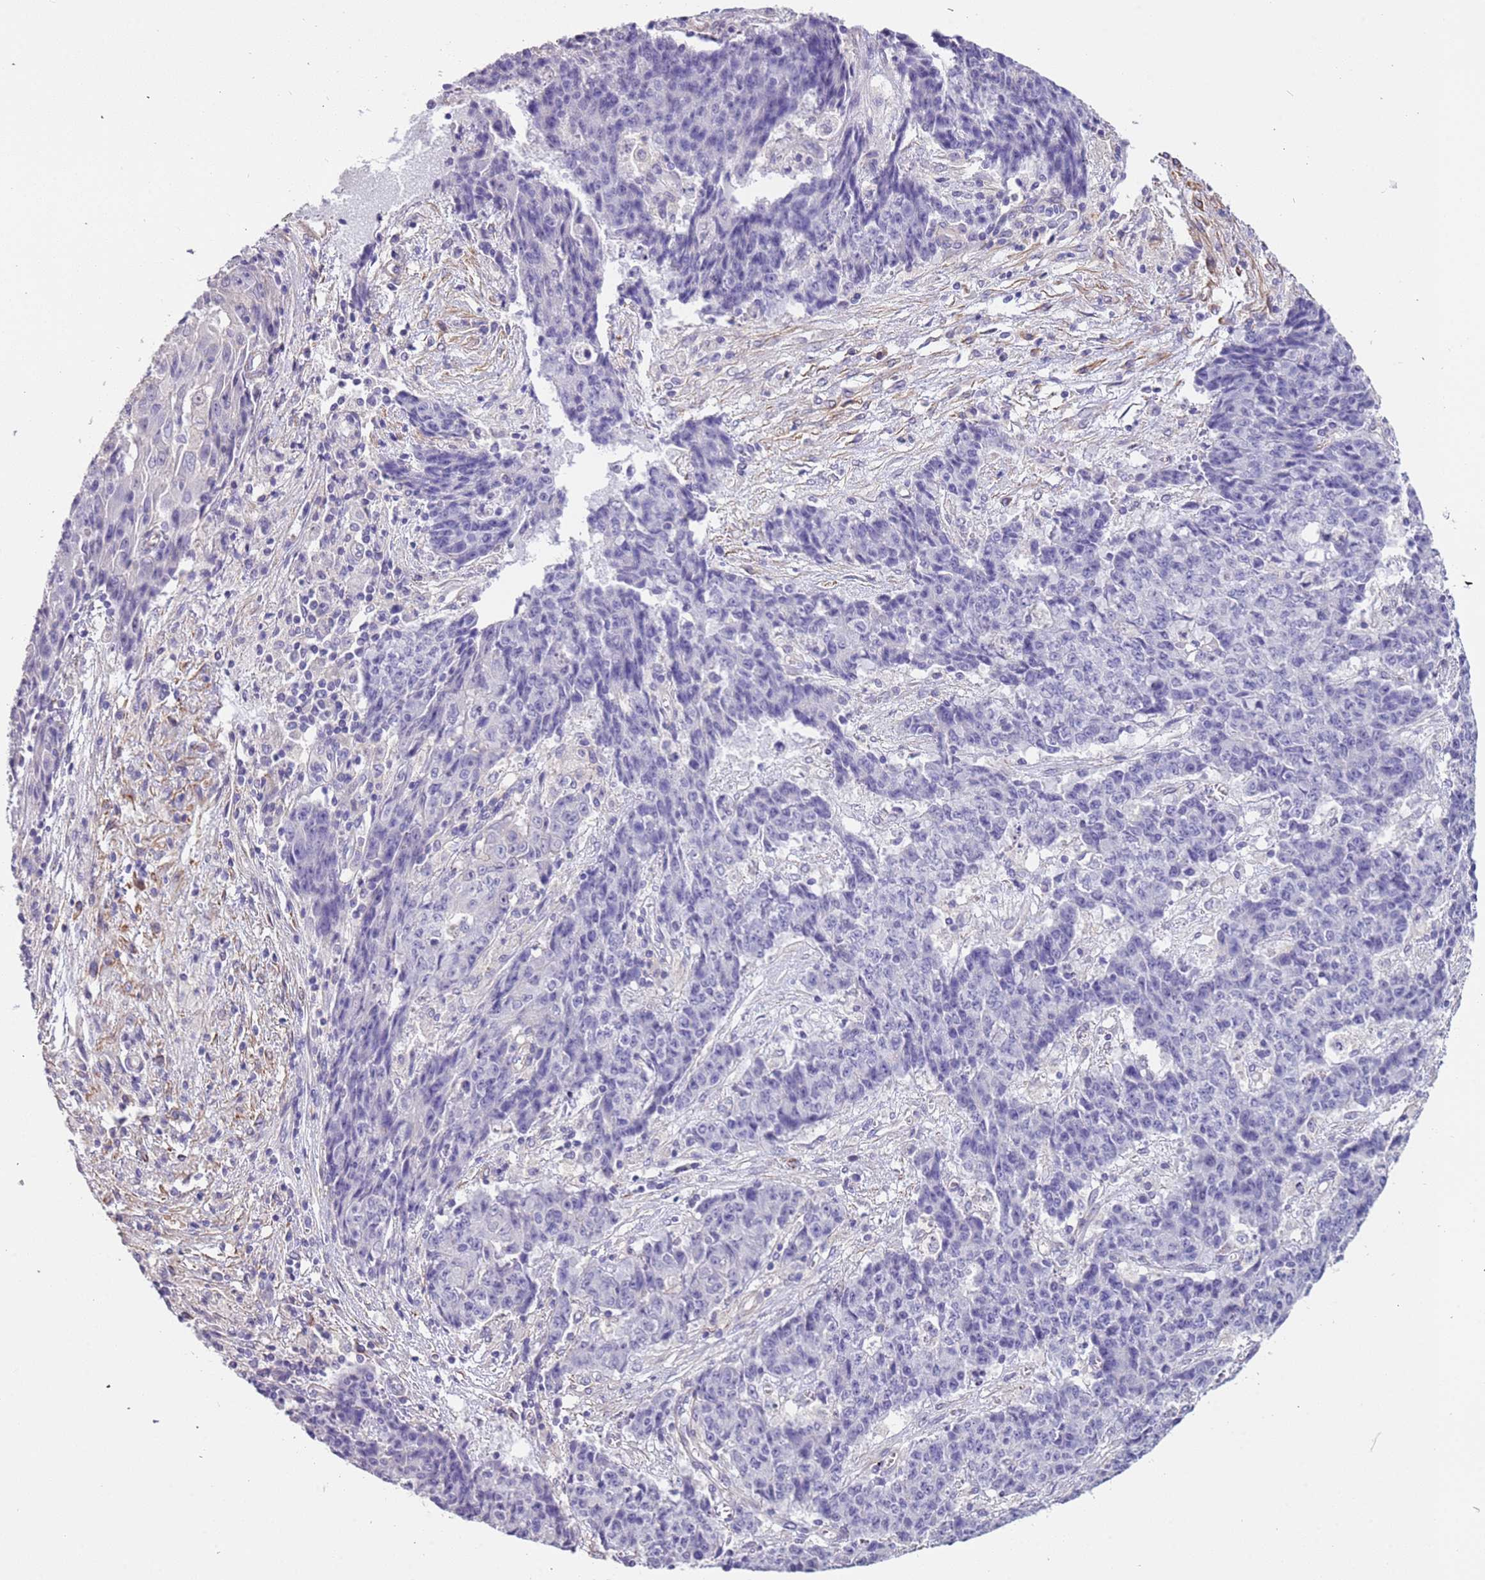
{"staining": {"intensity": "negative", "quantity": "none", "location": "none"}, "tissue": "ovarian cancer", "cell_type": "Tumor cells", "image_type": "cancer", "snomed": [{"axis": "morphology", "description": "Carcinoma, endometroid"}, {"axis": "topography", "description": "Ovary"}], "caption": "Tumor cells show no significant protein staining in ovarian cancer (endometroid carcinoma).", "gene": "PCGF2", "patient": {"sex": "female", "age": 42}}